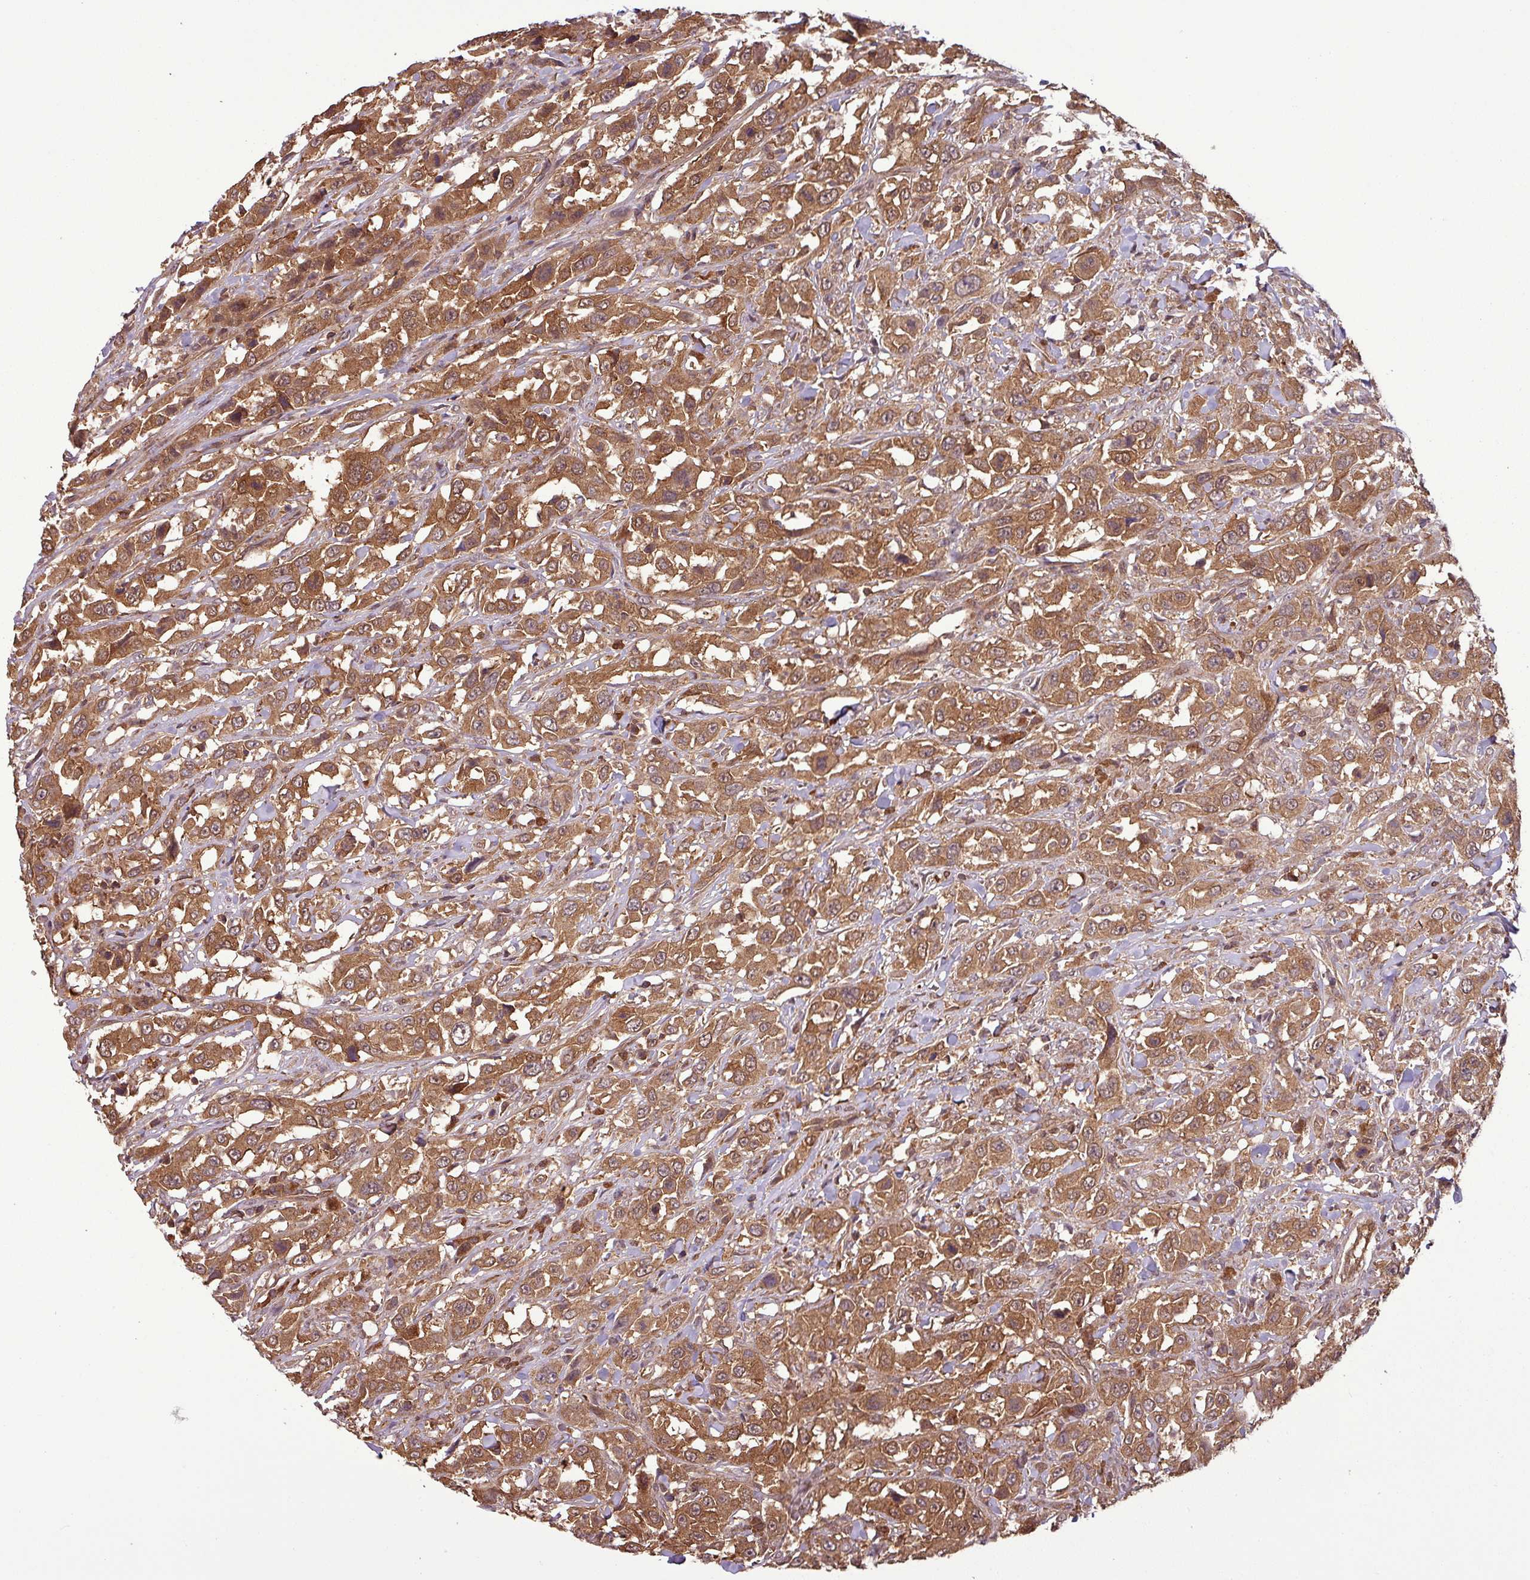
{"staining": {"intensity": "moderate", "quantity": ">75%", "location": "cytoplasmic/membranous"}, "tissue": "urothelial cancer", "cell_type": "Tumor cells", "image_type": "cancer", "snomed": [{"axis": "morphology", "description": "Urothelial carcinoma, High grade"}, {"axis": "topography", "description": "Urinary bladder"}], "caption": "A high-resolution histopathology image shows immunohistochemistry staining of high-grade urothelial carcinoma, which reveals moderate cytoplasmic/membranous positivity in about >75% of tumor cells.", "gene": "NT5C3A", "patient": {"sex": "male", "age": 61}}